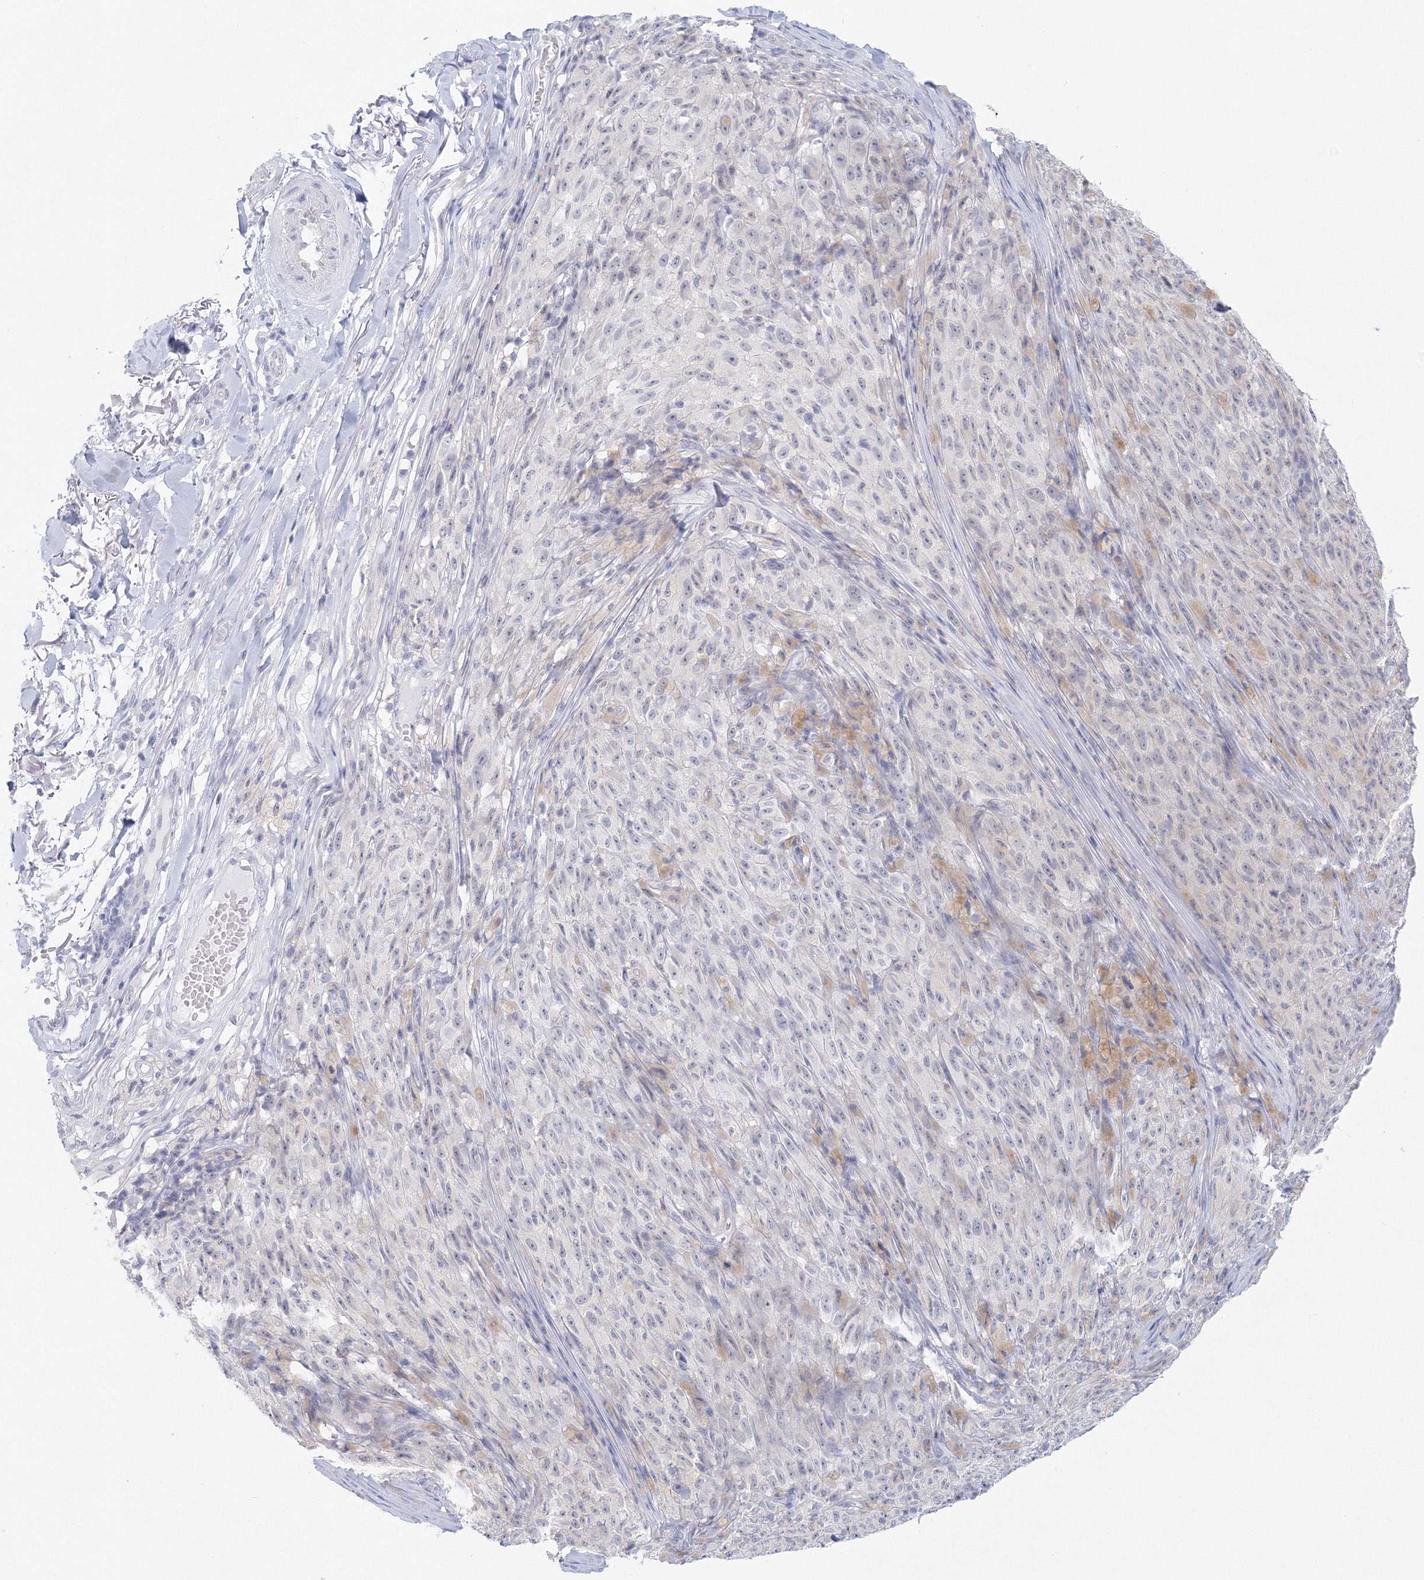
{"staining": {"intensity": "negative", "quantity": "none", "location": "none"}, "tissue": "melanoma", "cell_type": "Tumor cells", "image_type": "cancer", "snomed": [{"axis": "morphology", "description": "Malignant melanoma, NOS"}, {"axis": "topography", "description": "Skin"}], "caption": "There is no significant staining in tumor cells of malignant melanoma.", "gene": "VSIG1", "patient": {"sex": "female", "age": 82}}